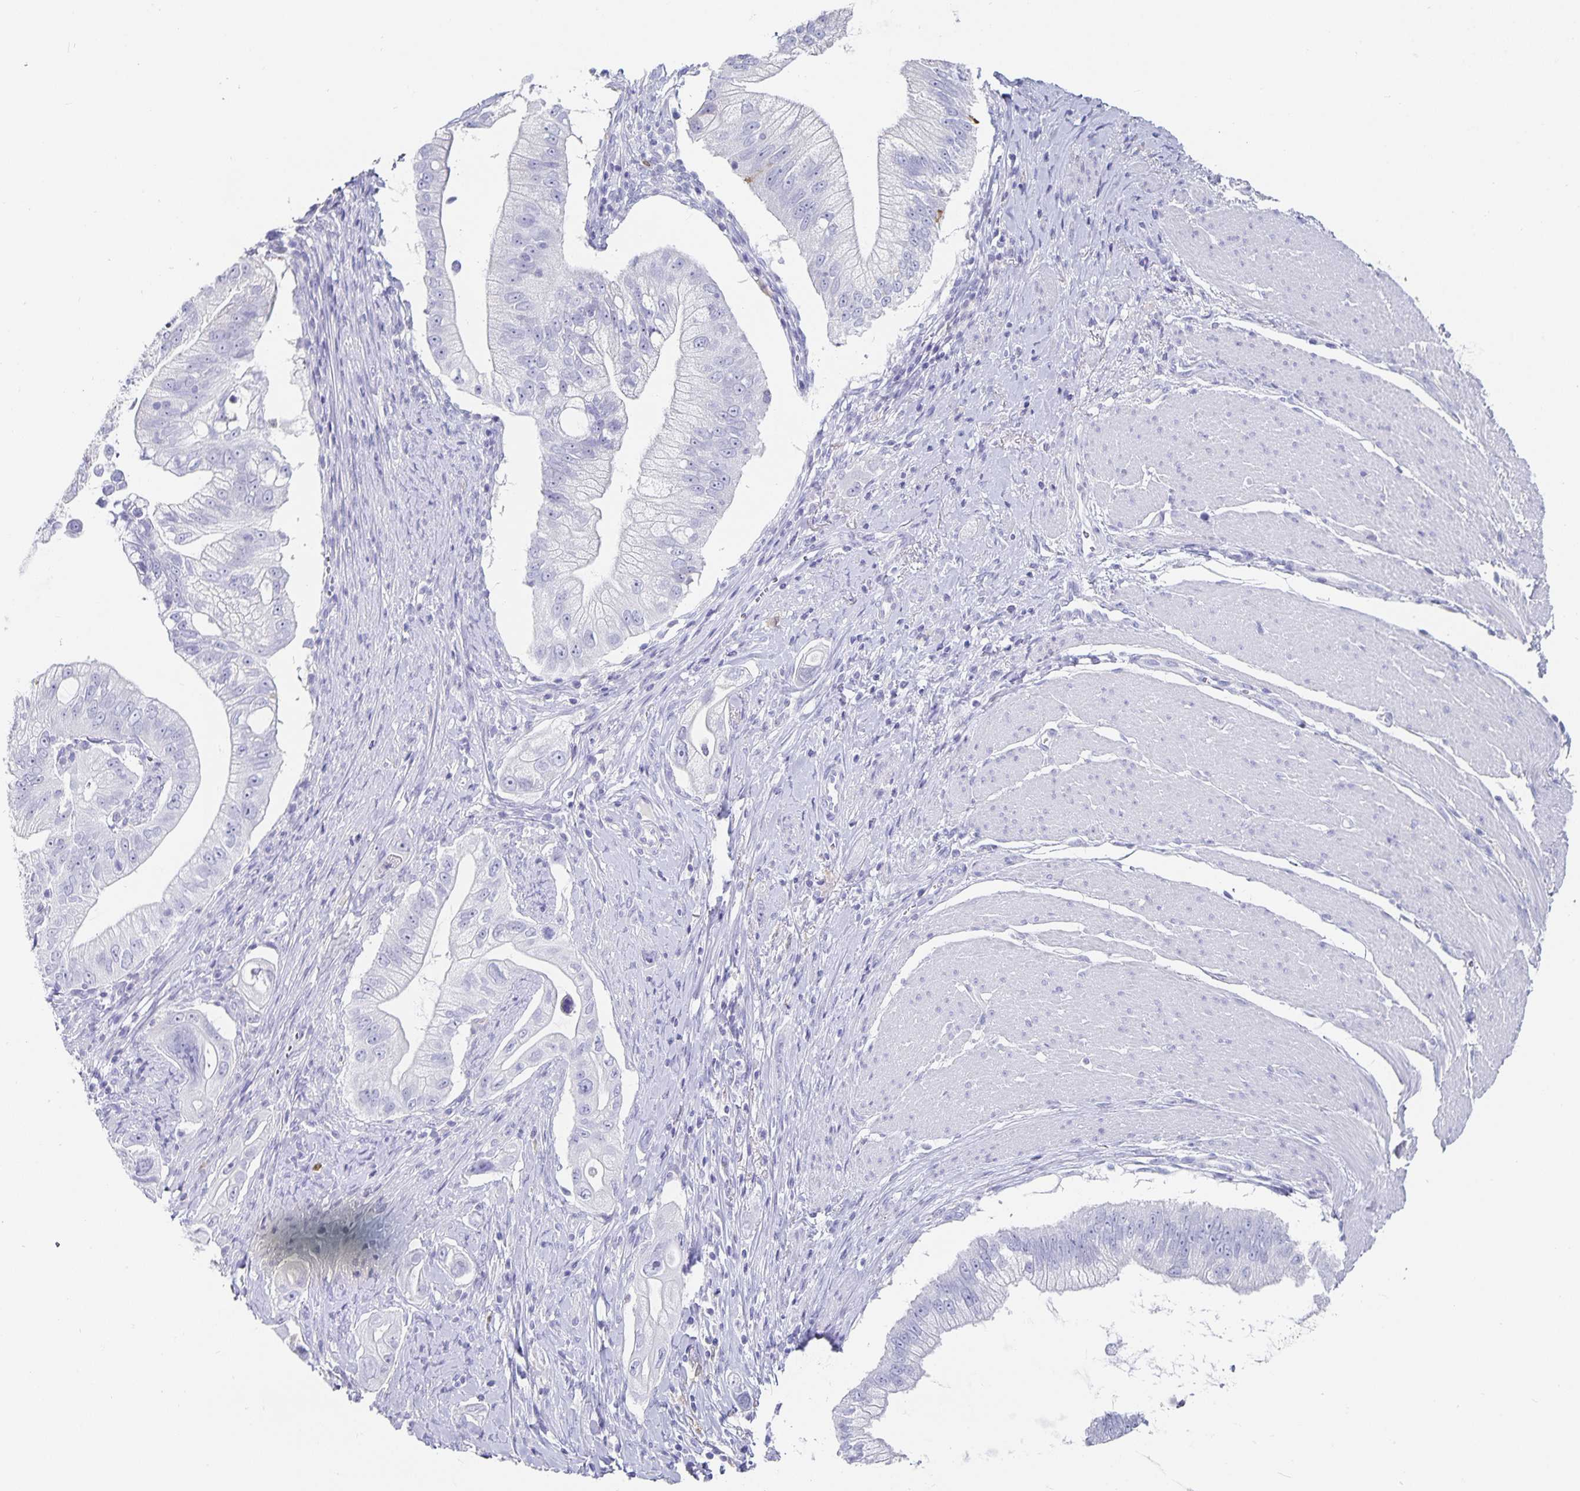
{"staining": {"intensity": "negative", "quantity": "none", "location": "none"}, "tissue": "pancreatic cancer", "cell_type": "Tumor cells", "image_type": "cancer", "snomed": [{"axis": "morphology", "description": "Adenocarcinoma, NOS"}, {"axis": "topography", "description": "Pancreas"}], "caption": "Tumor cells are negative for brown protein staining in pancreatic adenocarcinoma.", "gene": "CHGA", "patient": {"sex": "male", "age": 70}}